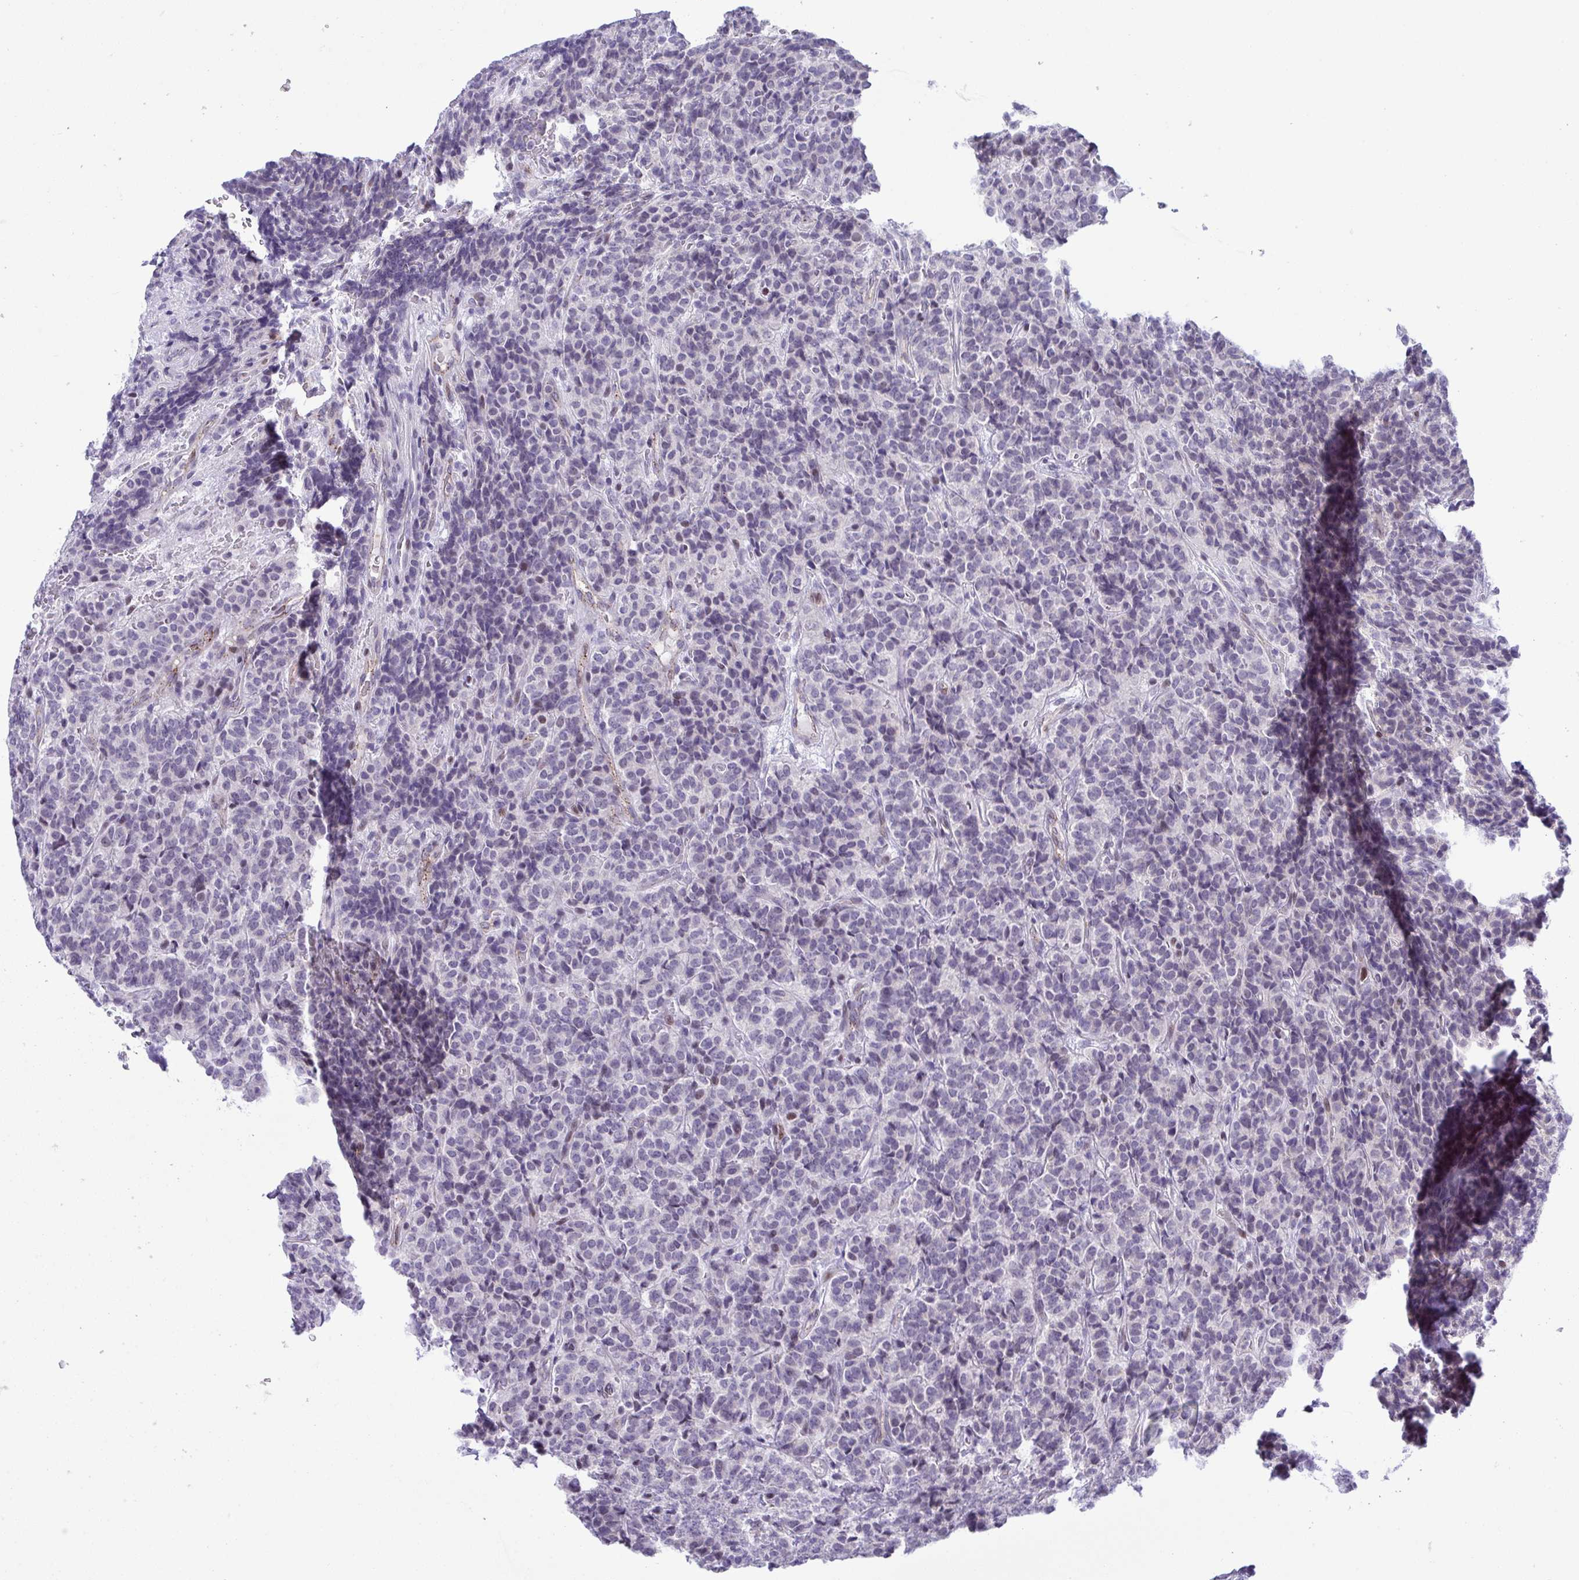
{"staining": {"intensity": "negative", "quantity": "none", "location": "none"}, "tissue": "carcinoid", "cell_type": "Tumor cells", "image_type": "cancer", "snomed": [{"axis": "morphology", "description": "Carcinoid, malignant, NOS"}, {"axis": "topography", "description": "Pancreas"}], "caption": "Immunohistochemical staining of human malignant carcinoid shows no significant expression in tumor cells. The staining was performed using DAB (3,3'-diaminobenzidine) to visualize the protein expression in brown, while the nuclei were stained in blue with hematoxylin (Magnification: 20x).", "gene": "ZFHX3", "patient": {"sex": "male", "age": 36}}